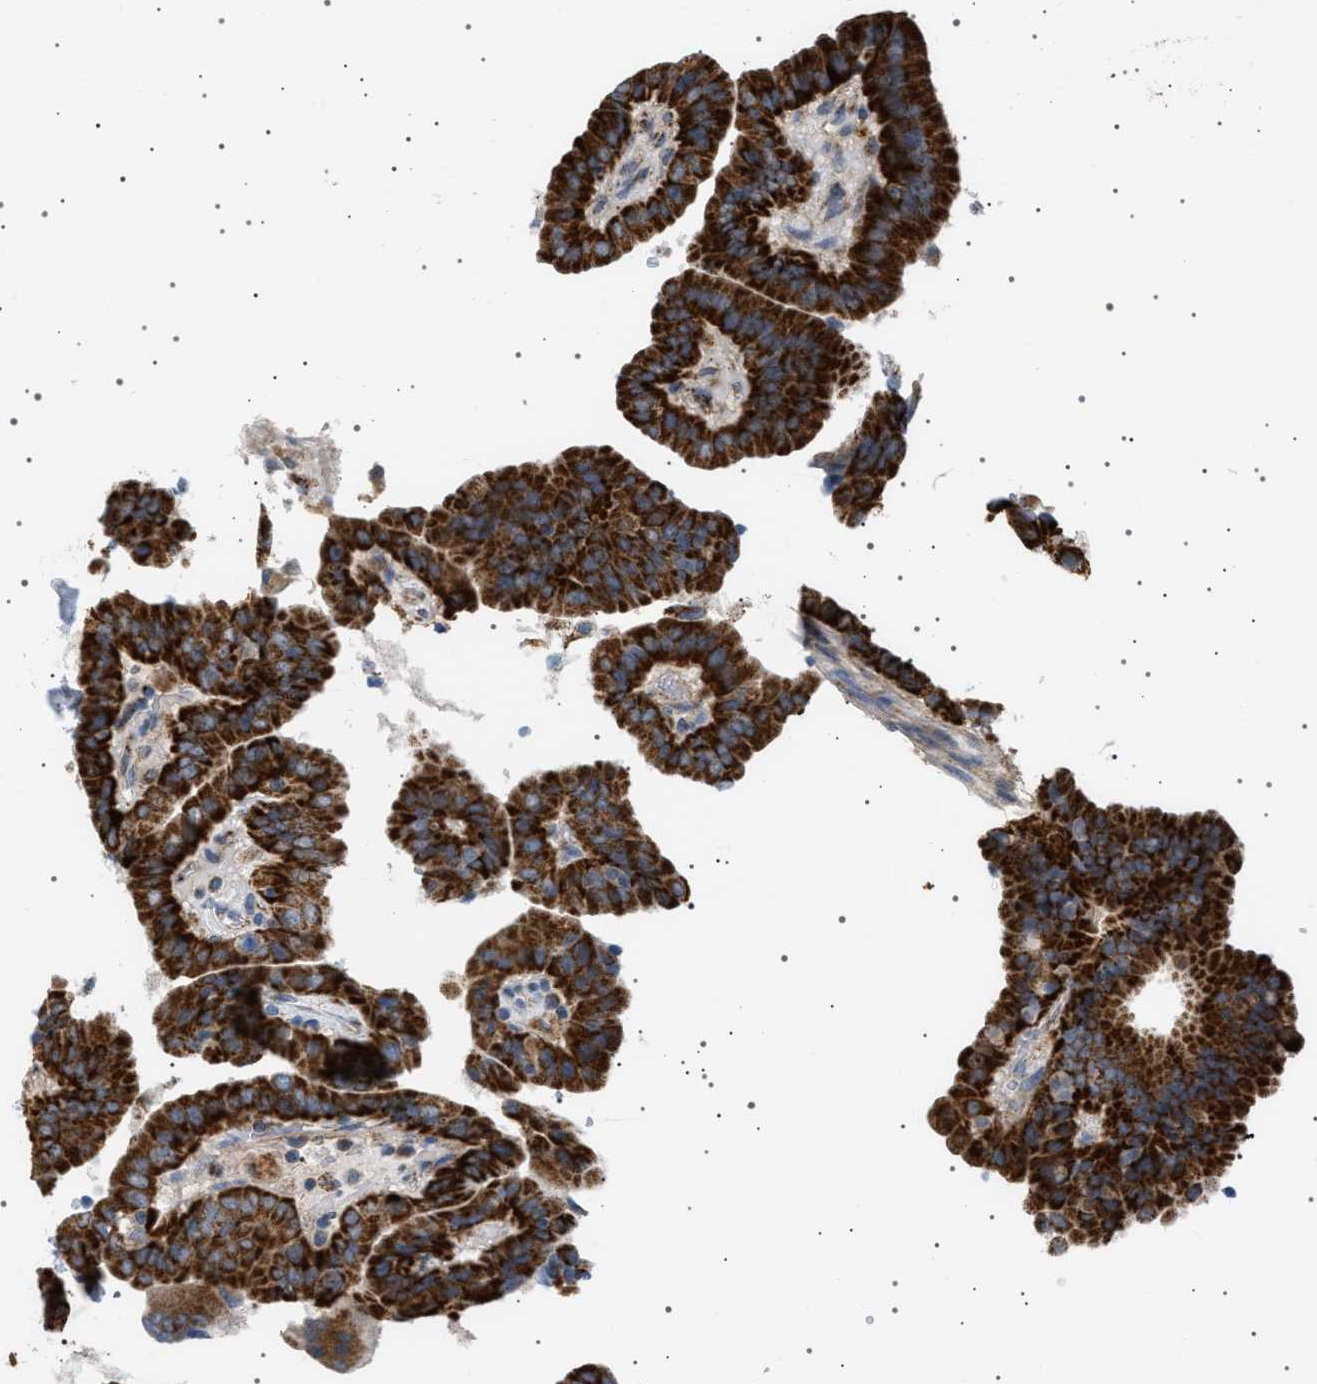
{"staining": {"intensity": "strong", "quantity": ">75%", "location": "cytoplasmic/membranous"}, "tissue": "thyroid cancer", "cell_type": "Tumor cells", "image_type": "cancer", "snomed": [{"axis": "morphology", "description": "Papillary adenocarcinoma, NOS"}, {"axis": "topography", "description": "Thyroid gland"}], "caption": "Immunohistochemical staining of human papillary adenocarcinoma (thyroid) displays strong cytoplasmic/membranous protein expression in about >75% of tumor cells.", "gene": "UBXN8", "patient": {"sex": "male", "age": 33}}